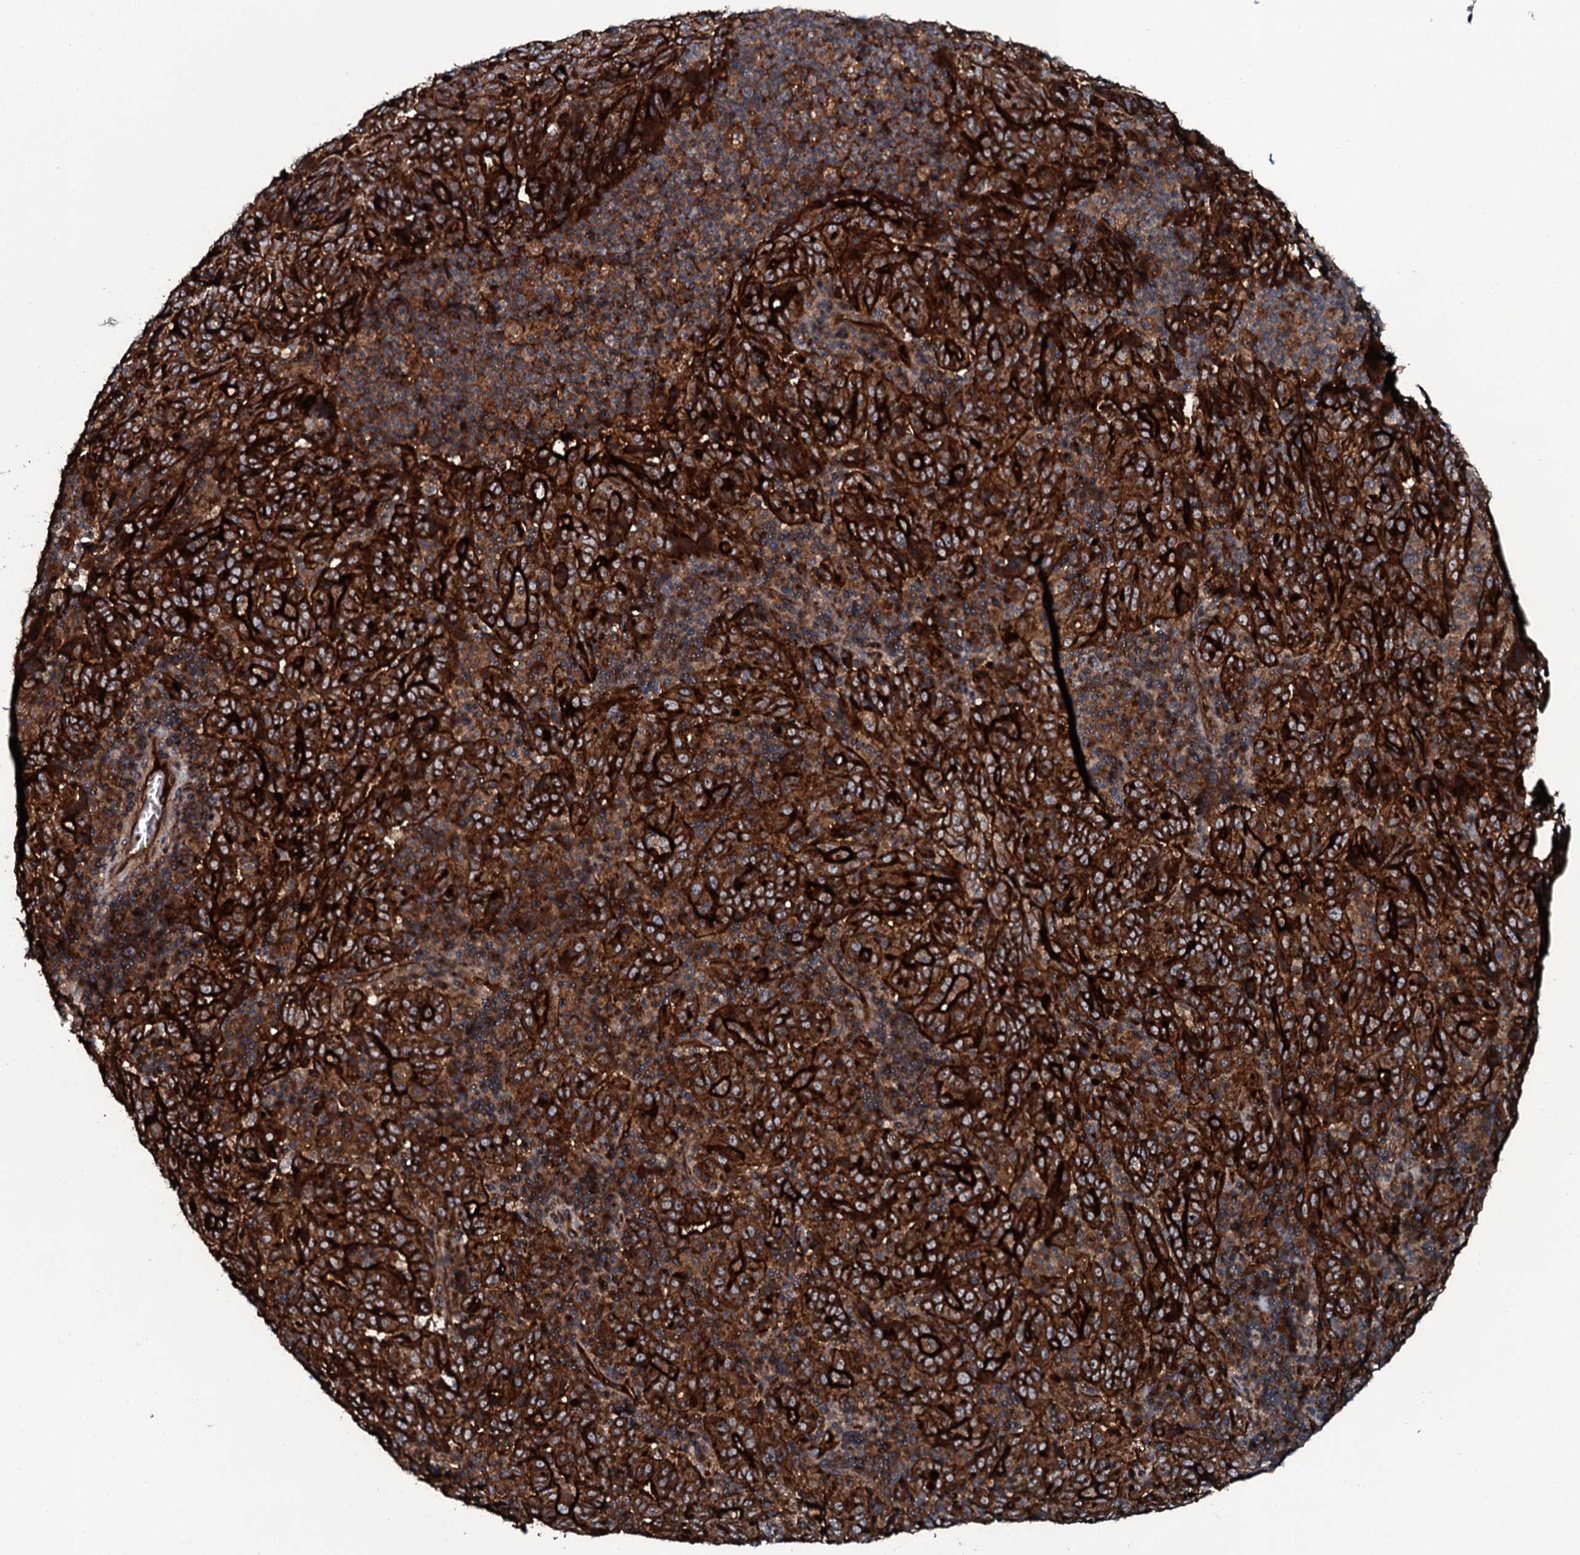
{"staining": {"intensity": "strong", "quantity": ">75%", "location": "cytoplasmic/membranous"}, "tissue": "pancreatic cancer", "cell_type": "Tumor cells", "image_type": "cancer", "snomed": [{"axis": "morphology", "description": "Adenocarcinoma, NOS"}, {"axis": "topography", "description": "Pancreas"}], "caption": "High-magnification brightfield microscopy of pancreatic cancer (adenocarcinoma) stained with DAB (3,3'-diaminobenzidine) (brown) and counterstained with hematoxylin (blue). tumor cells exhibit strong cytoplasmic/membranous positivity is identified in approximately>75% of cells.", "gene": "TRIM7", "patient": {"sex": "male", "age": 63}}